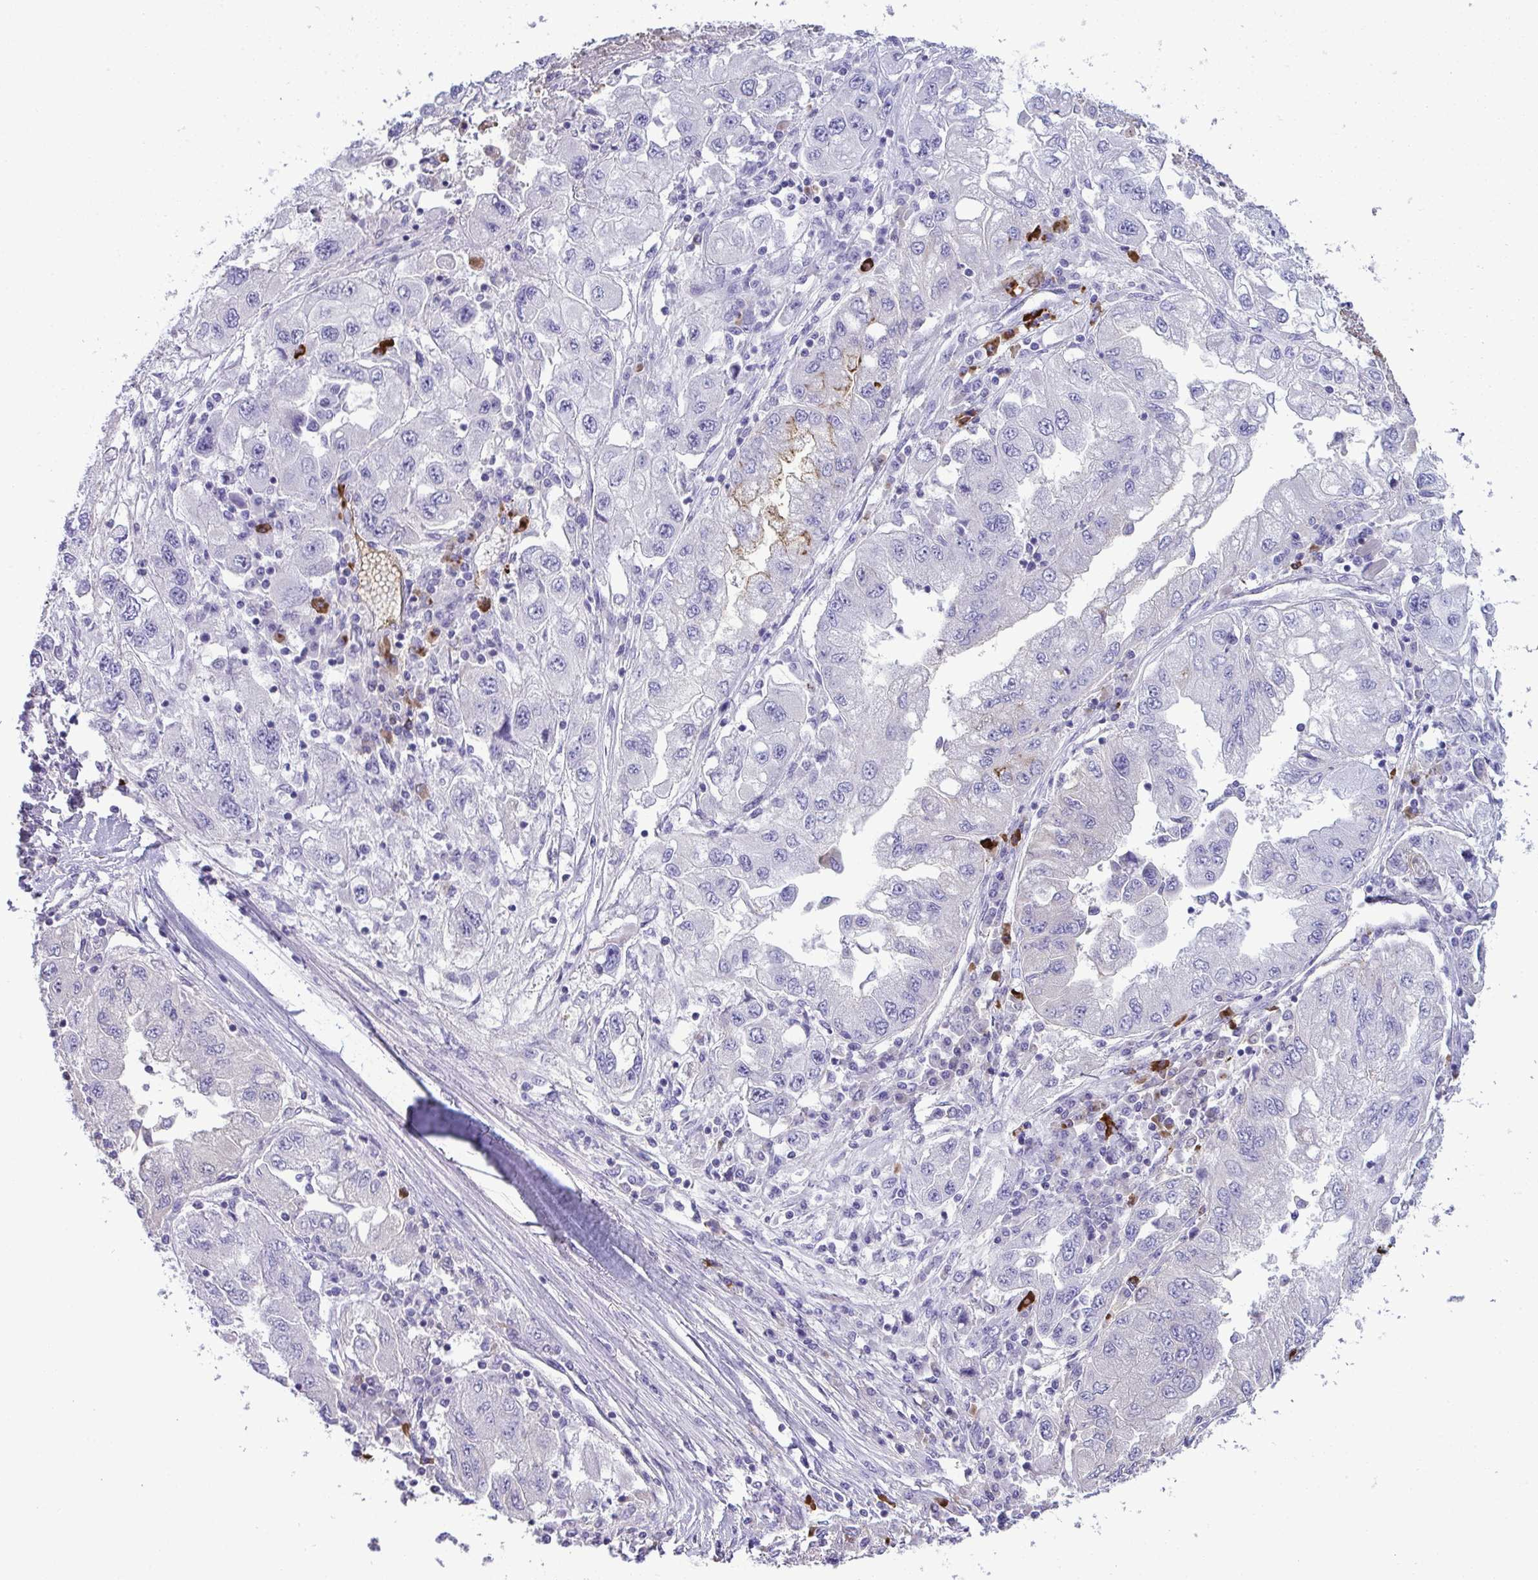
{"staining": {"intensity": "negative", "quantity": "none", "location": "none"}, "tissue": "lung cancer", "cell_type": "Tumor cells", "image_type": "cancer", "snomed": [{"axis": "morphology", "description": "Adenocarcinoma, NOS"}, {"axis": "morphology", "description": "Adenocarcinoma primary or metastatic"}, {"axis": "topography", "description": "Lung"}], "caption": "This is an IHC micrograph of lung cancer (adenocarcinoma primary or metastatic). There is no staining in tumor cells.", "gene": "JCHAIN", "patient": {"sex": "male", "age": 74}}